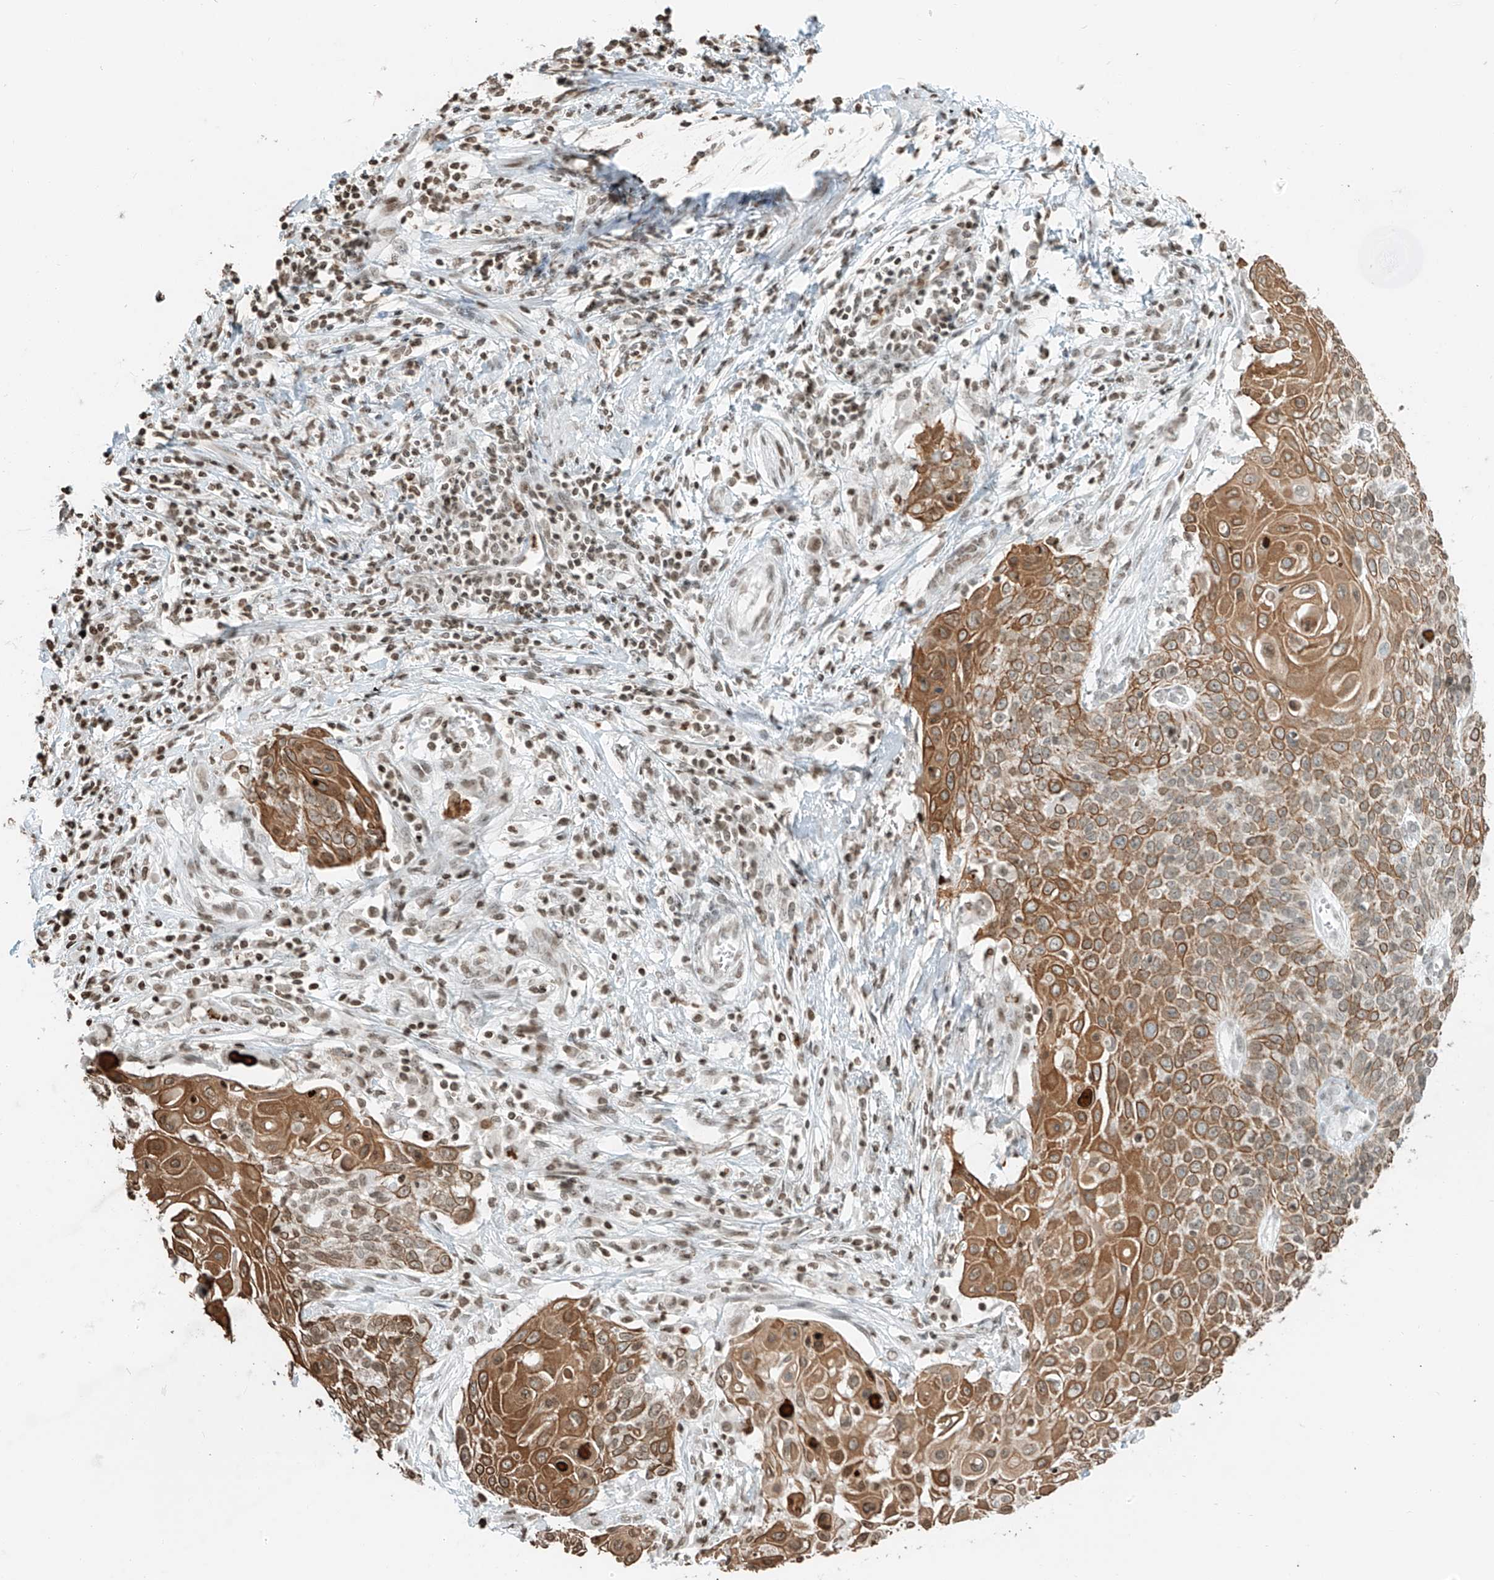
{"staining": {"intensity": "moderate", "quantity": ">75%", "location": "cytoplasmic/membranous"}, "tissue": "cervical cancer", "cell_type": "Tumor cells", "image_type": "cancer", "snomed": [{"axis": "morphology", "description": "Squamous cell carcinoma, NOS"}, {"axis": "topography", "description": "Cervix"}], "caption": "An image showing moderate cytoplasmic/membranous expression in about >75% of tumor cells in cervical cancer, as visualized by brown immunohistochemical staining.", "gene": "C17orf58", "patient": {"sex": "female", "age": 39}}